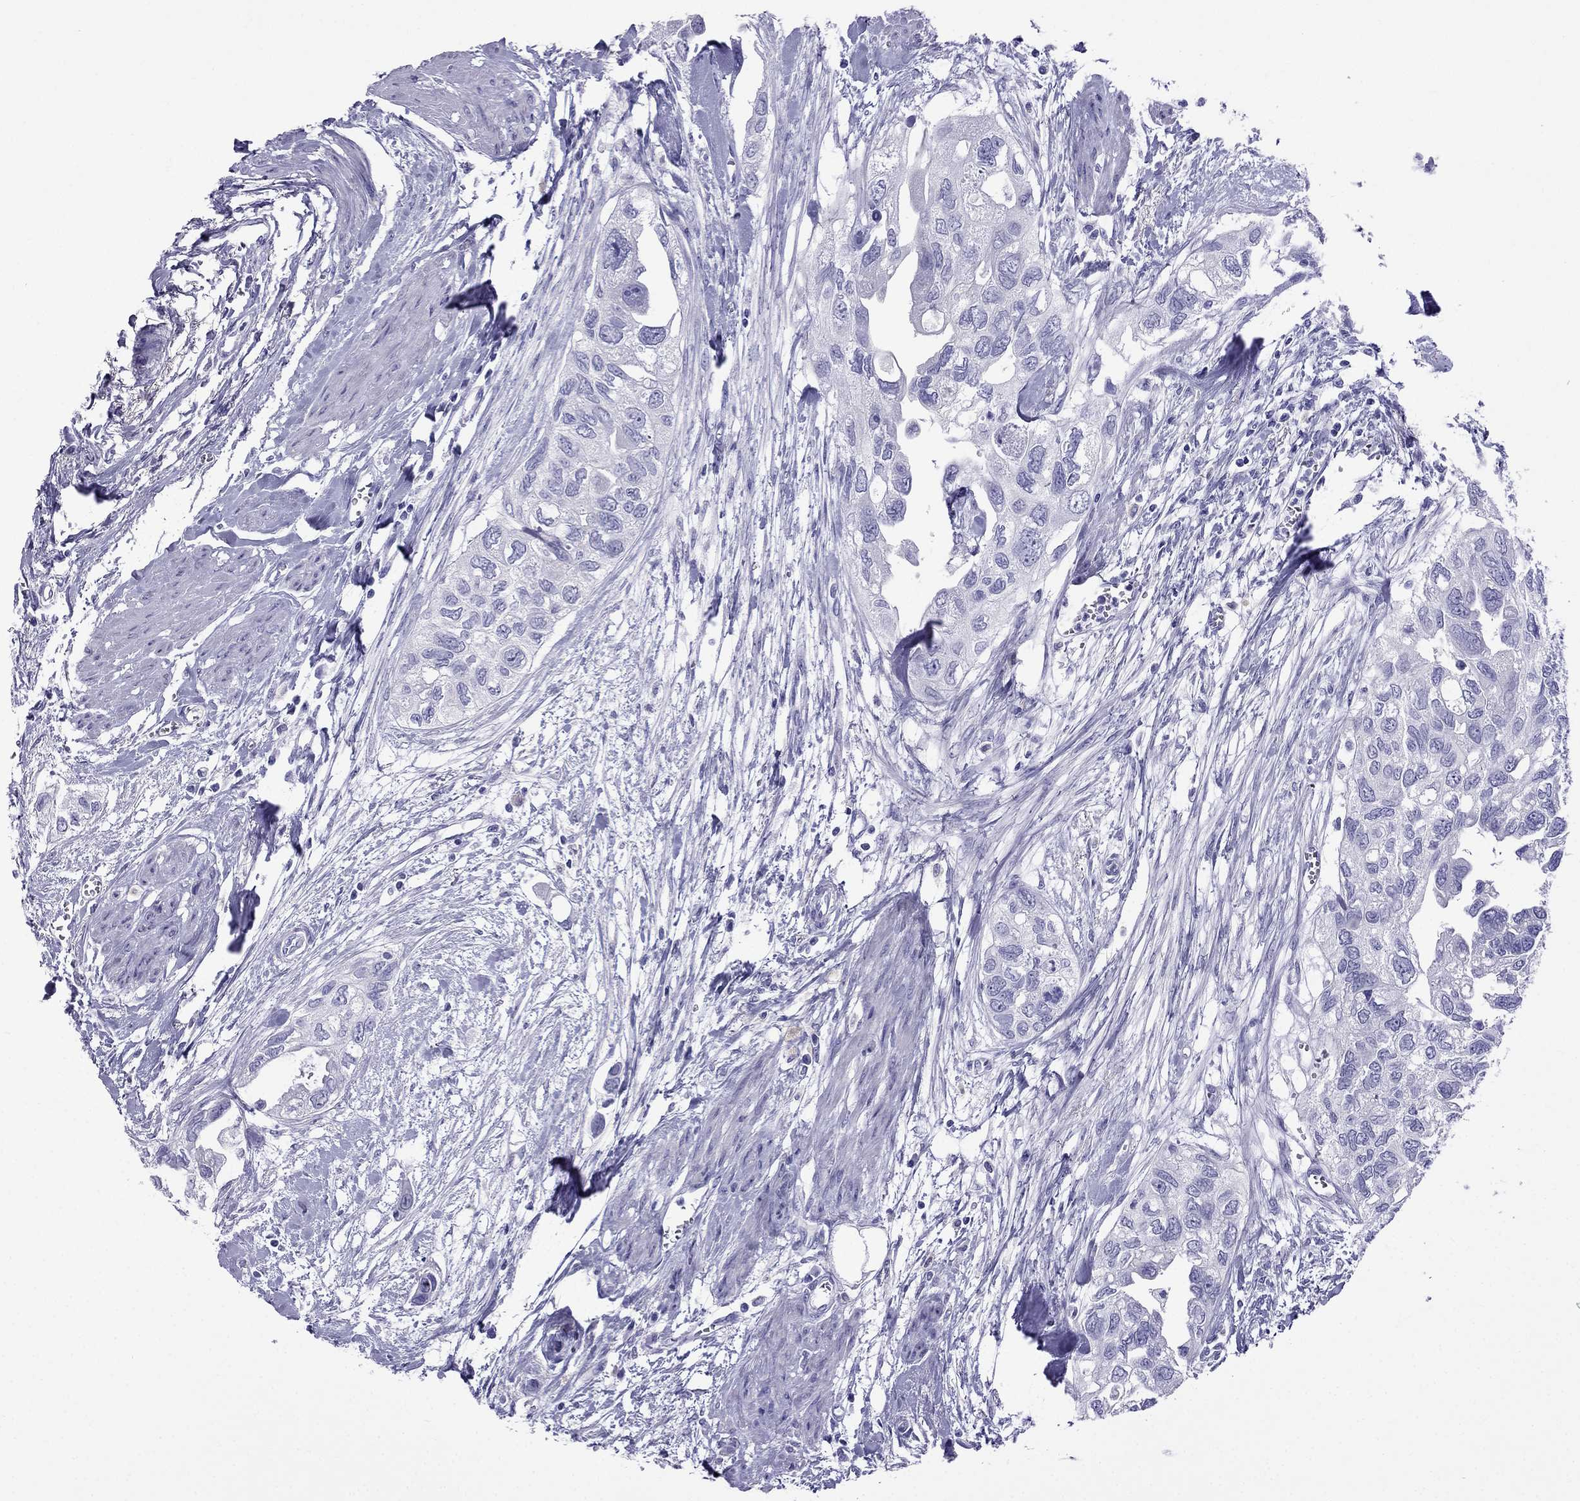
{"staining": {"intensity": "negative", "quantity": "none", "location": "none"}, "tissue": "urothelial cancer", "cell_type": "Tumor cells", "image_type": "cancer", "snomed": [{"axis": "morphology", "description": "Urothelial carcinoma, High grade"}, {"axis": "topography", "description": "Urinary bladder"}], "caption": "This is an IHC micrograph of human urothelial cancer. There is no expression in tumor cells.", "gene": "ARR3", "patient": {"sex": "male", "age": 59}}